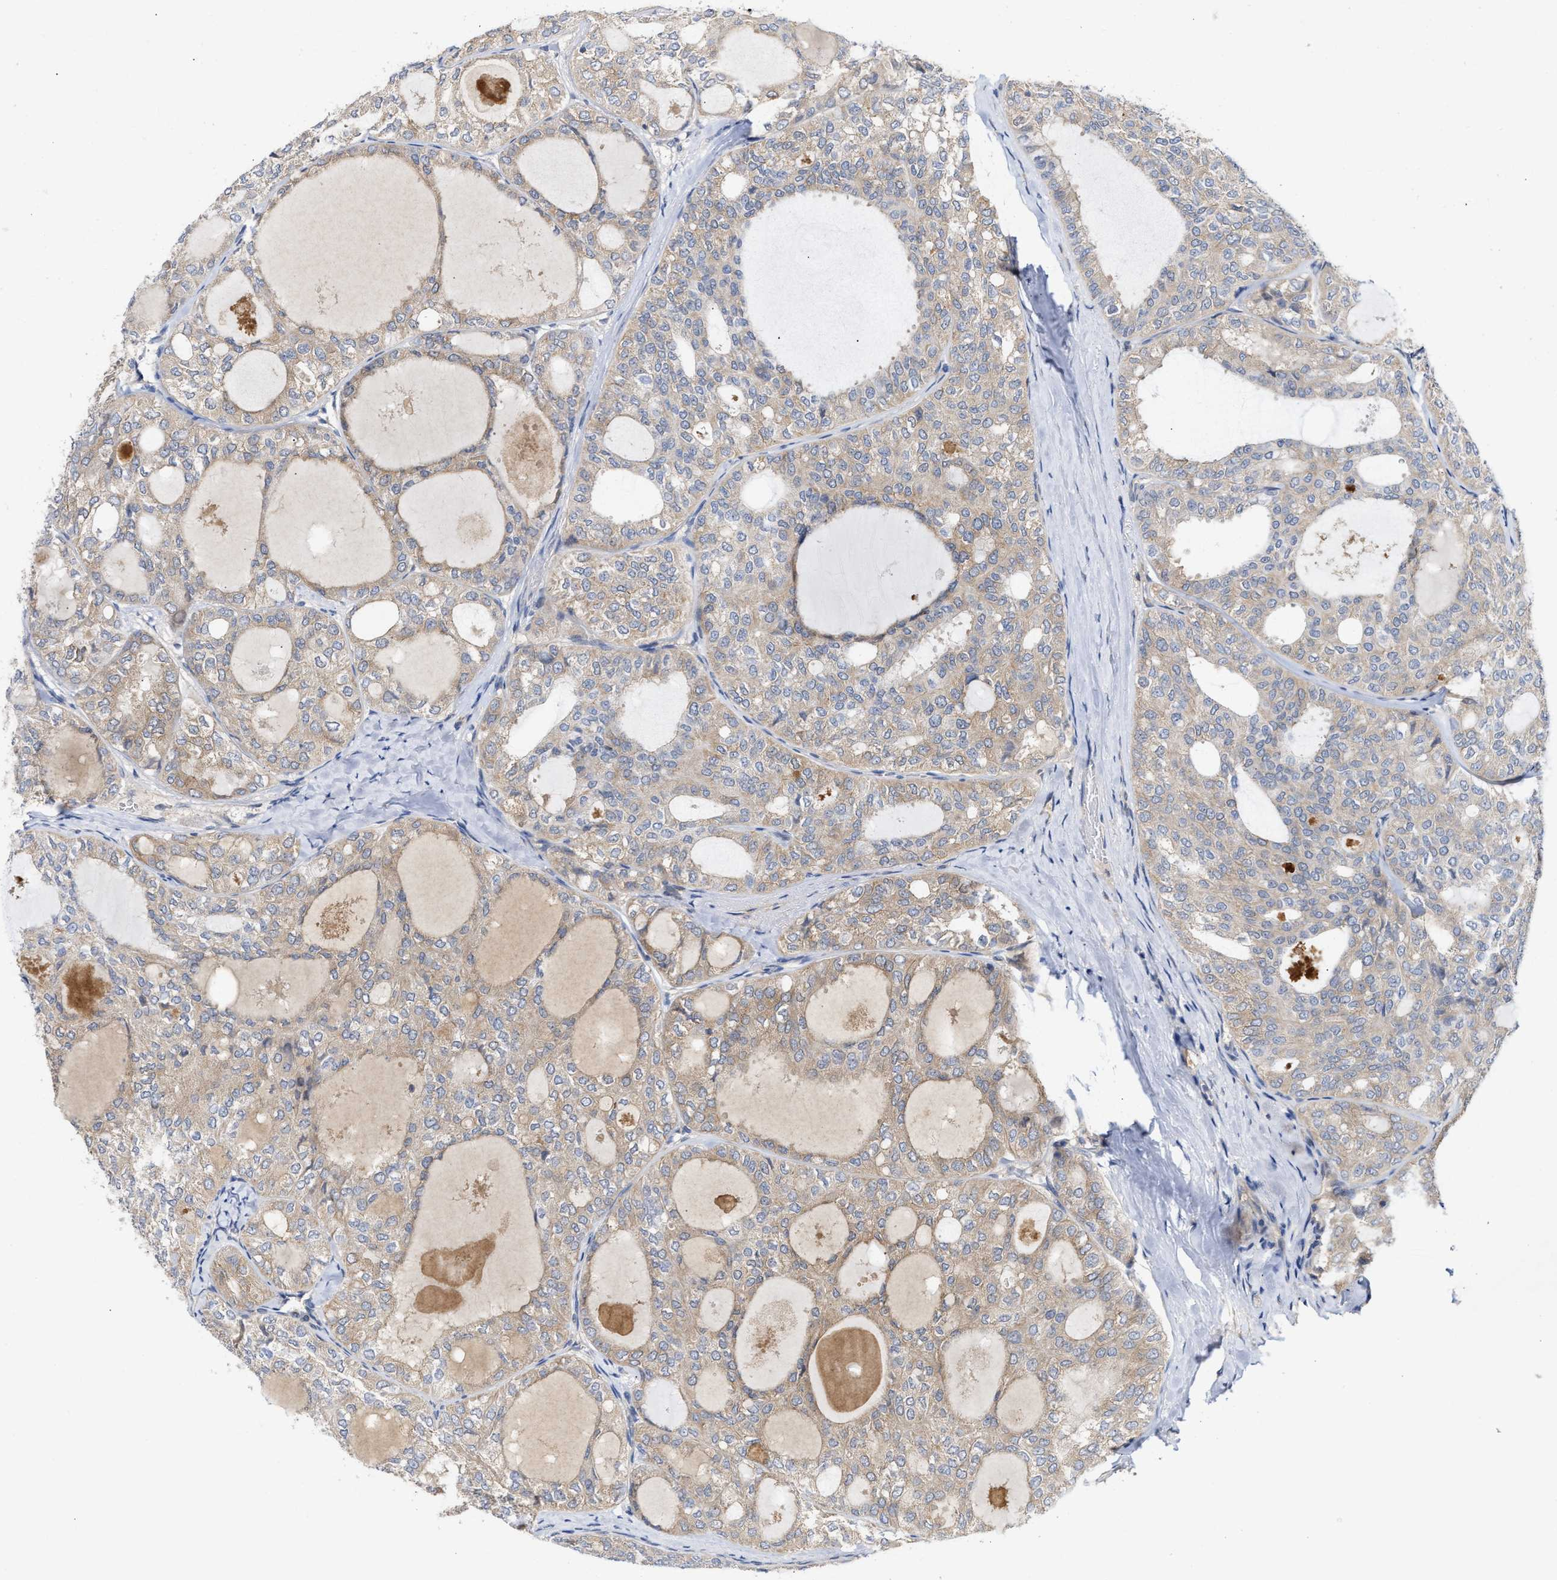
{"staining": {"intensity": "weak", "quantity": "<25%", "location": "cytoplasmic/membranous"}, "tissue": "thyroid cancer", "cell_type": "Tumor cells", "image_type": "cancer", "snomed": [{"axis": "morphology", "description": "Follicular adenoma carcinoma, NOS"}, {"axis": "topography", "description": "Thyroid gland"}], "caption": "This is an immunohistochemistry (IHC) histopathology image of thyroid cancer (follicular adenoma carcinoma). There is no positivity in tumor cells.", "gene": "BBLN", "patient": {"sex": "male", "age": 75}}